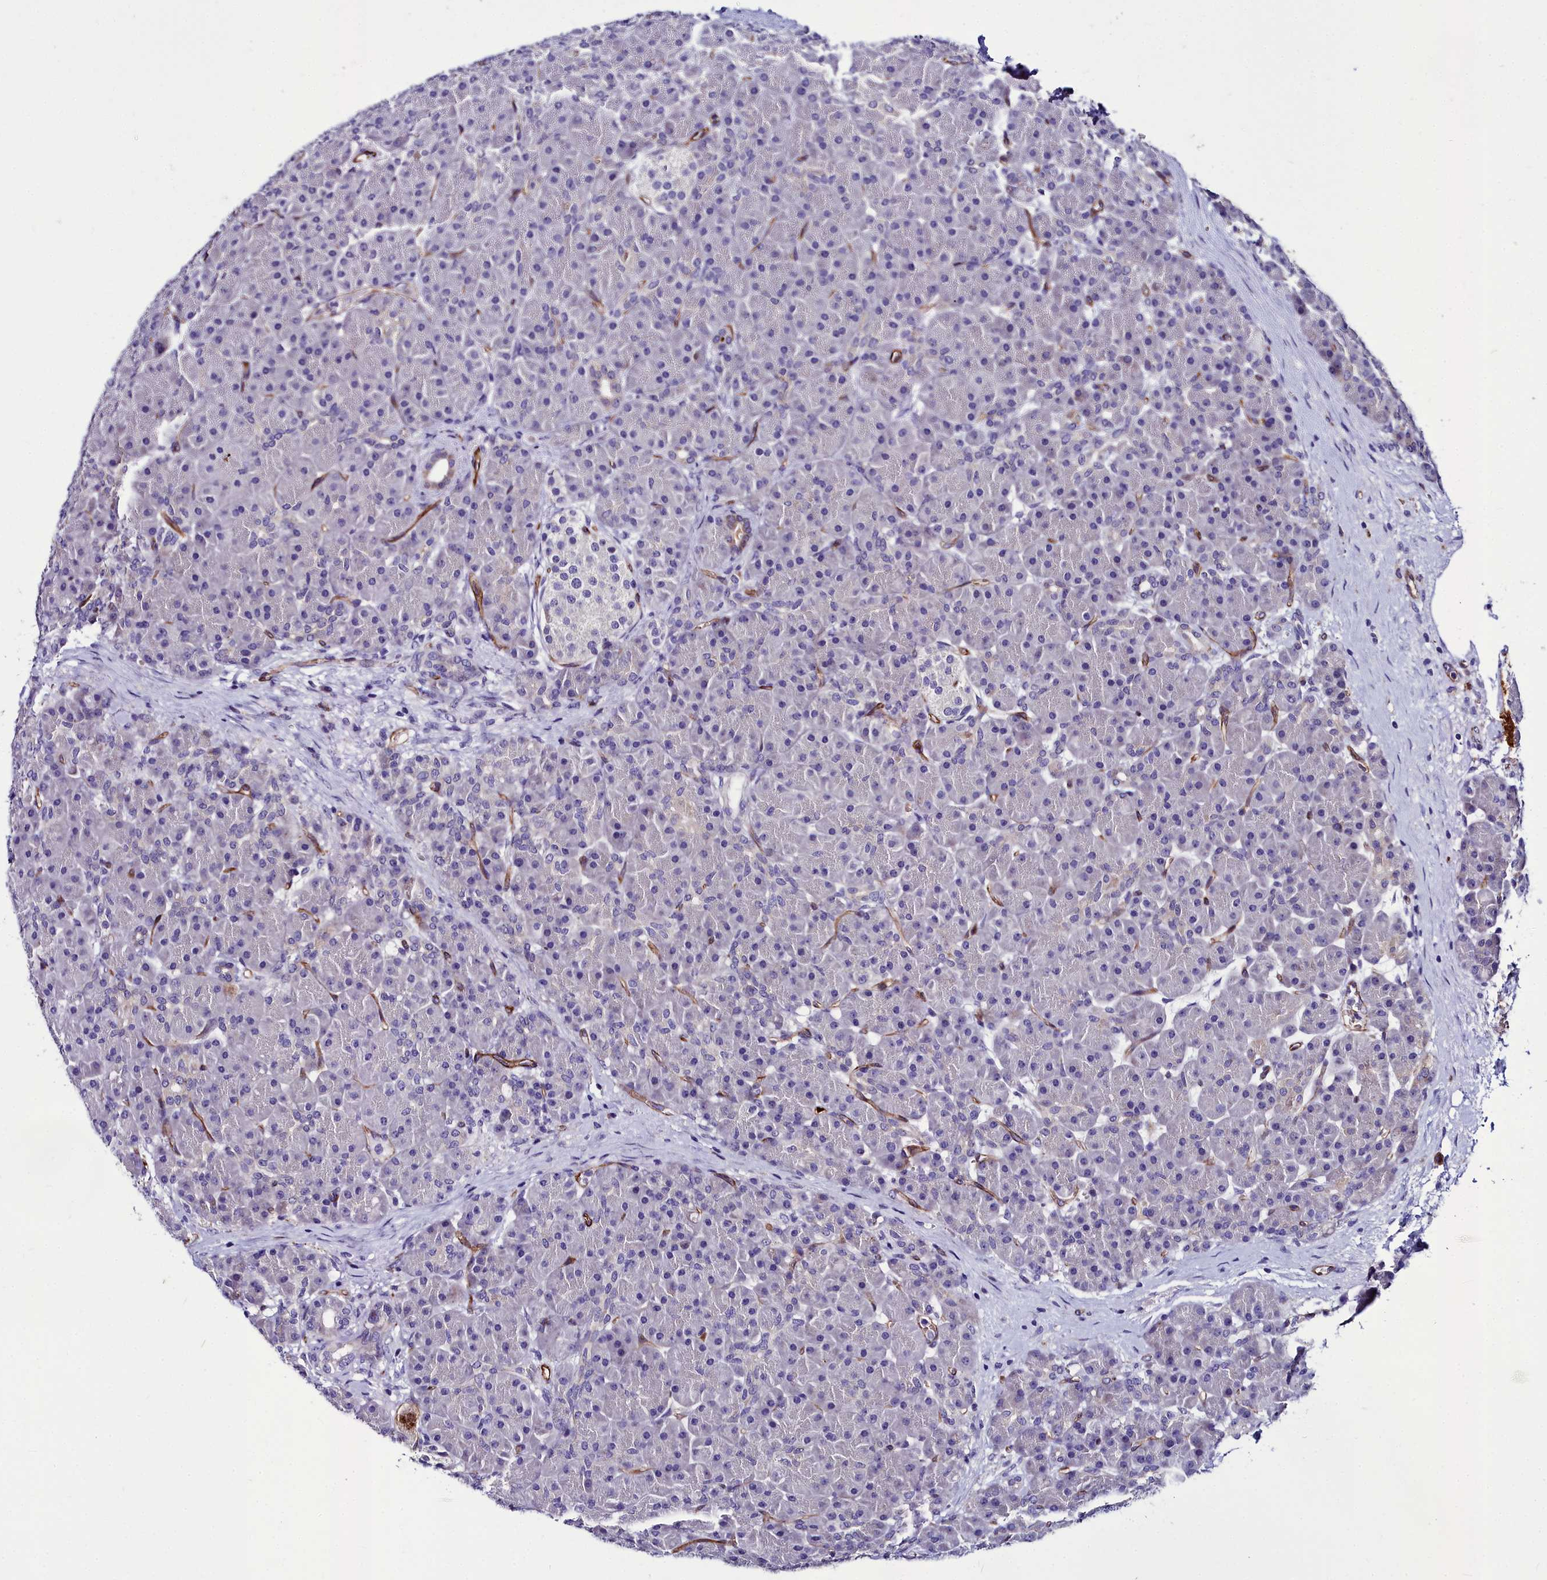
{"staining": {"intensity": "negative", "quantity": "none", "location": "none"}, "tissue": "pancreas", "cell_type": "Exocrine glandular cells", "image_type": "normal", "snomed": [{"axis": "morphology", "description": "Normal tissue, NOS"}, {"axis": "topography", "description": "Pancreas"}], "caption": "This is an IHC histopathology image of benign pancreas. There is no expression in exocrine glandular cells.", "gene": "CYP4F11", "patient": {"sex": "male", "age": 66}}